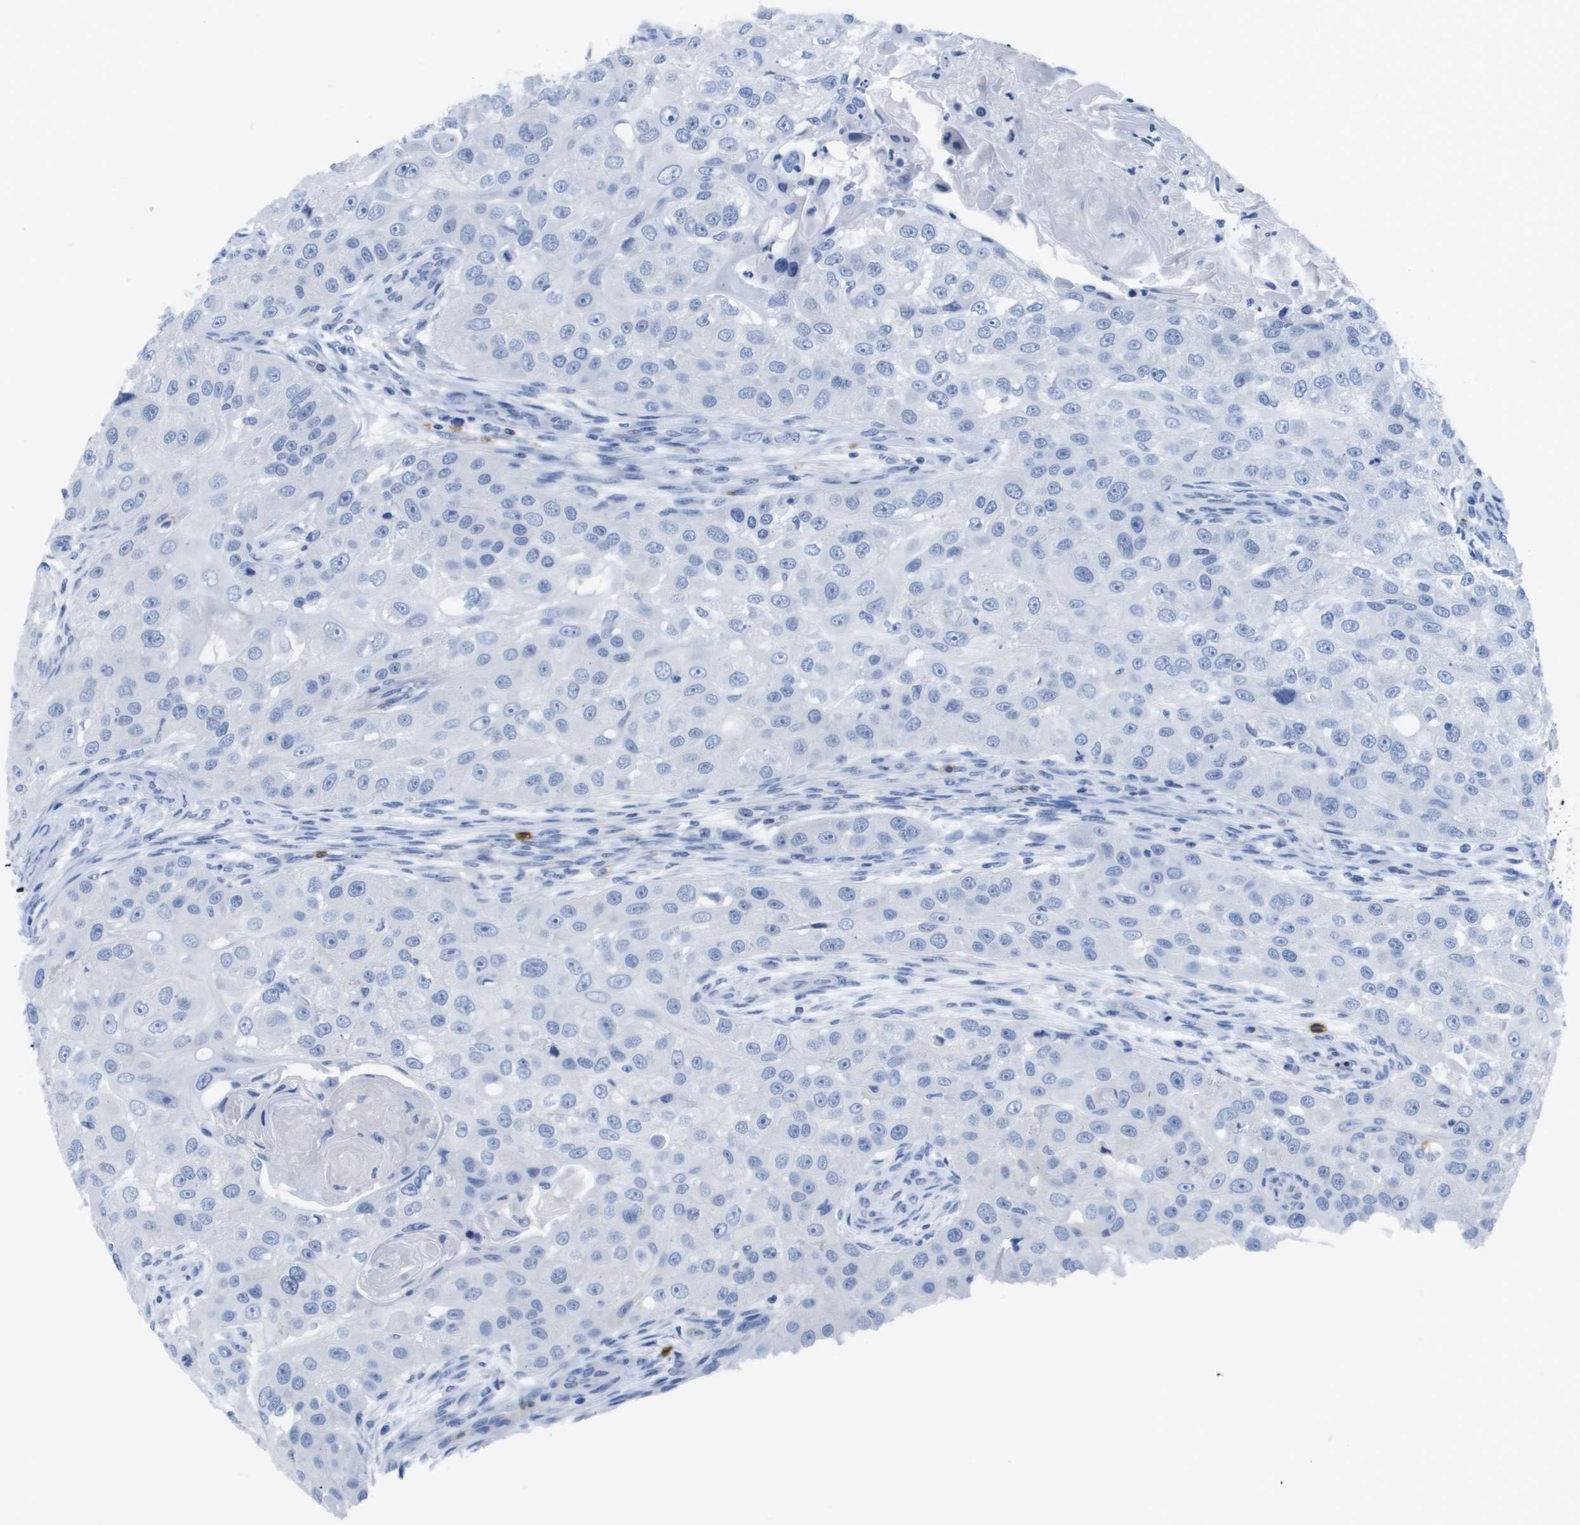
{"staining": {"intensity": "negative", "quantity": "none", "location": "none"}, "tissue": "head and neck cancer", "cell_type": "Tumor cells", "image_type": "cancer", "snomed": [{"axis": "morphology", "description": "Normal tissue, NOS"}, {"axis": "morphology", "description": "Squamous cell carcinoma, NOS"}, {"axis": "topography", "description": "Skeletal muscle"}, {"axis": "topography", "description": "Head-Neck"}], "caption": "This micrograph is of squamous cell carcinoma (head and neck) stained with immunohistochemistry to label a protein in brown with the nuclei are counter-stained blue. There is no positivity in tumor cells.", "gene": "MS4A1", "patient": {"sex": "male", "age": 51}}